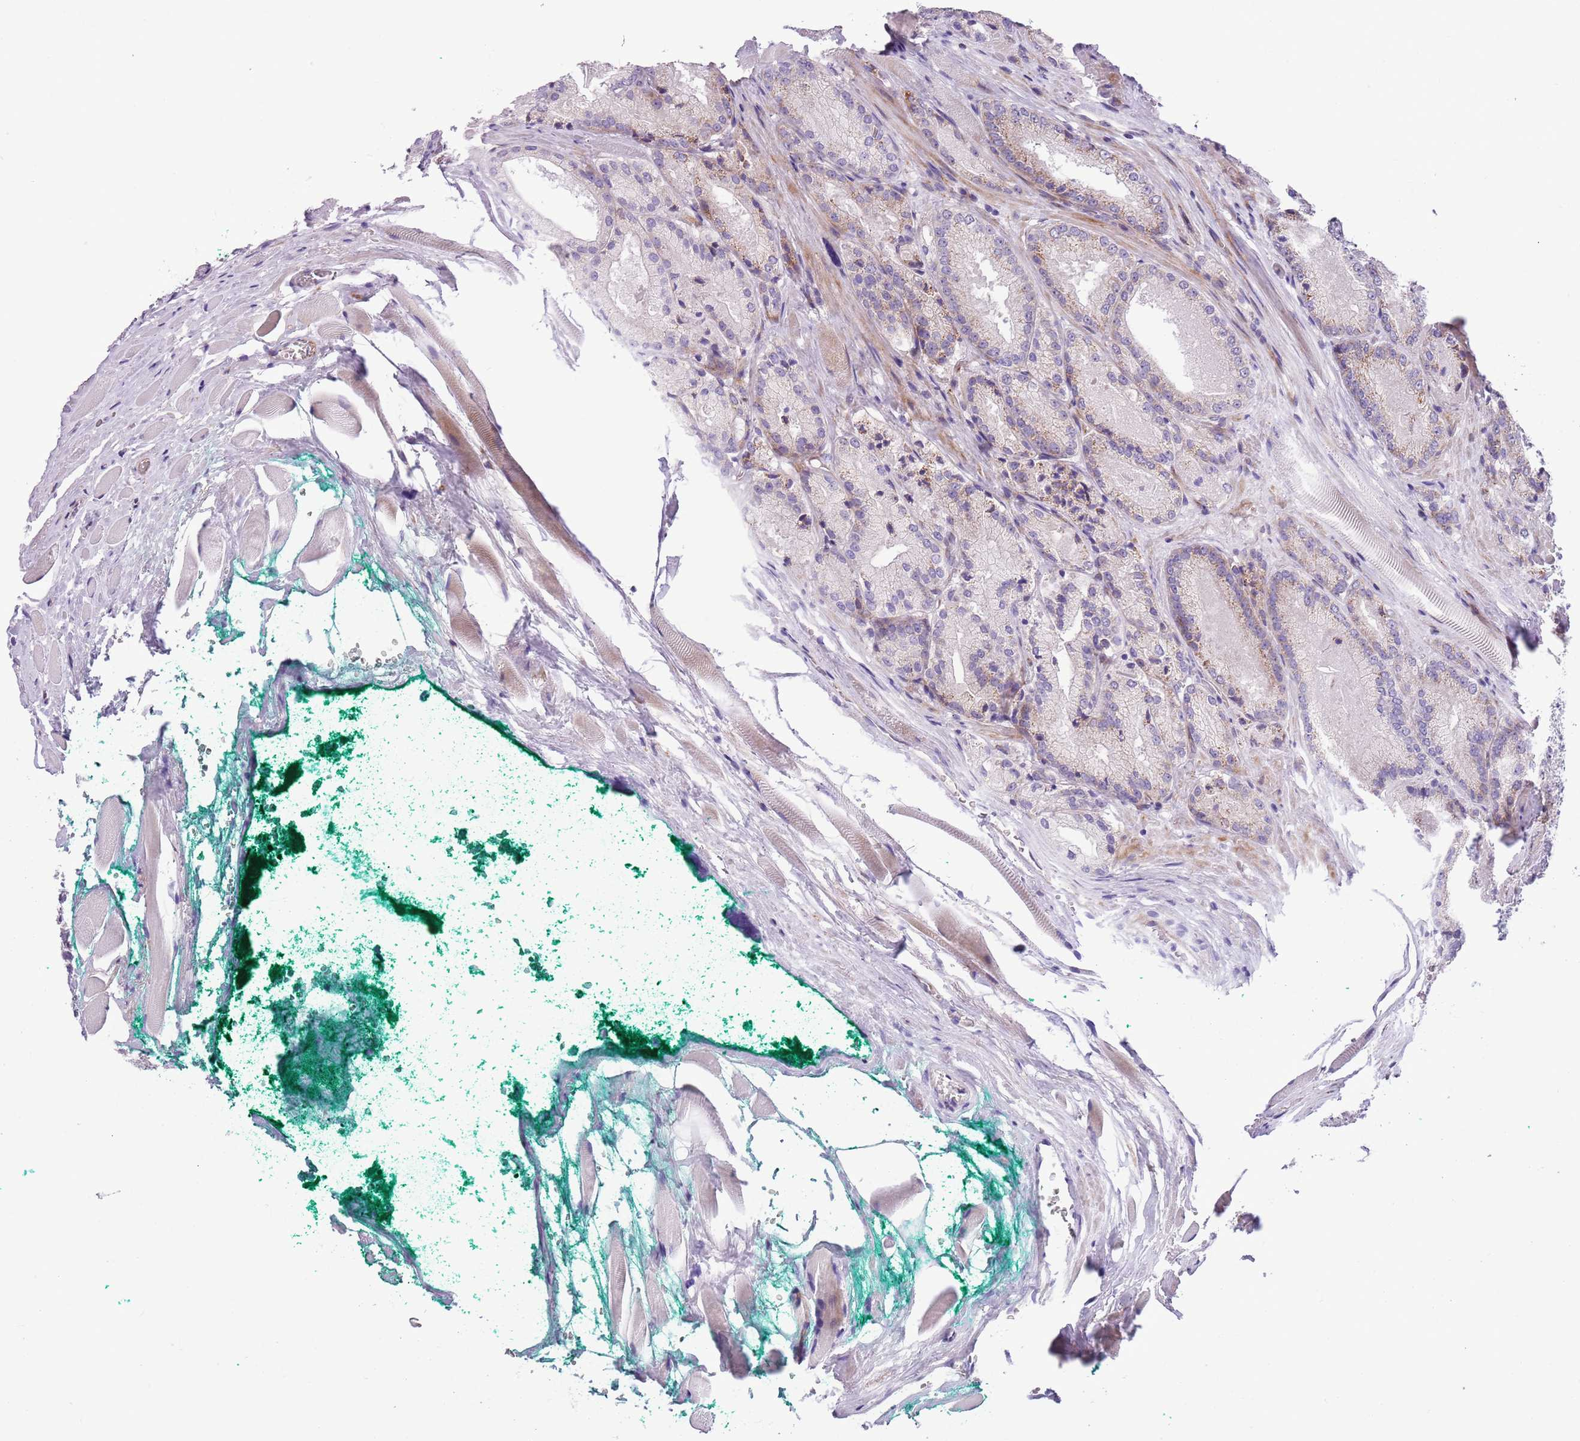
{"staining": {"intensity": "weak", "quantity": "<25%", "location": "cytoplasmic/membranous"}, "tissue": "prostate cancer", "cell_type": "Tumor cells", "image_type": "cancer", "snomed": [{"axis": "morphology", "description": "Adenocarcinoma, Low grade"}, {"axis": "topography", "description": "Prostate"}], "caption": "A photomicrograph of human prostate cancer is negative for staining in tumor cells.", "gene": "MRPL32", "patient": {"sex": "male", "age": 74}}